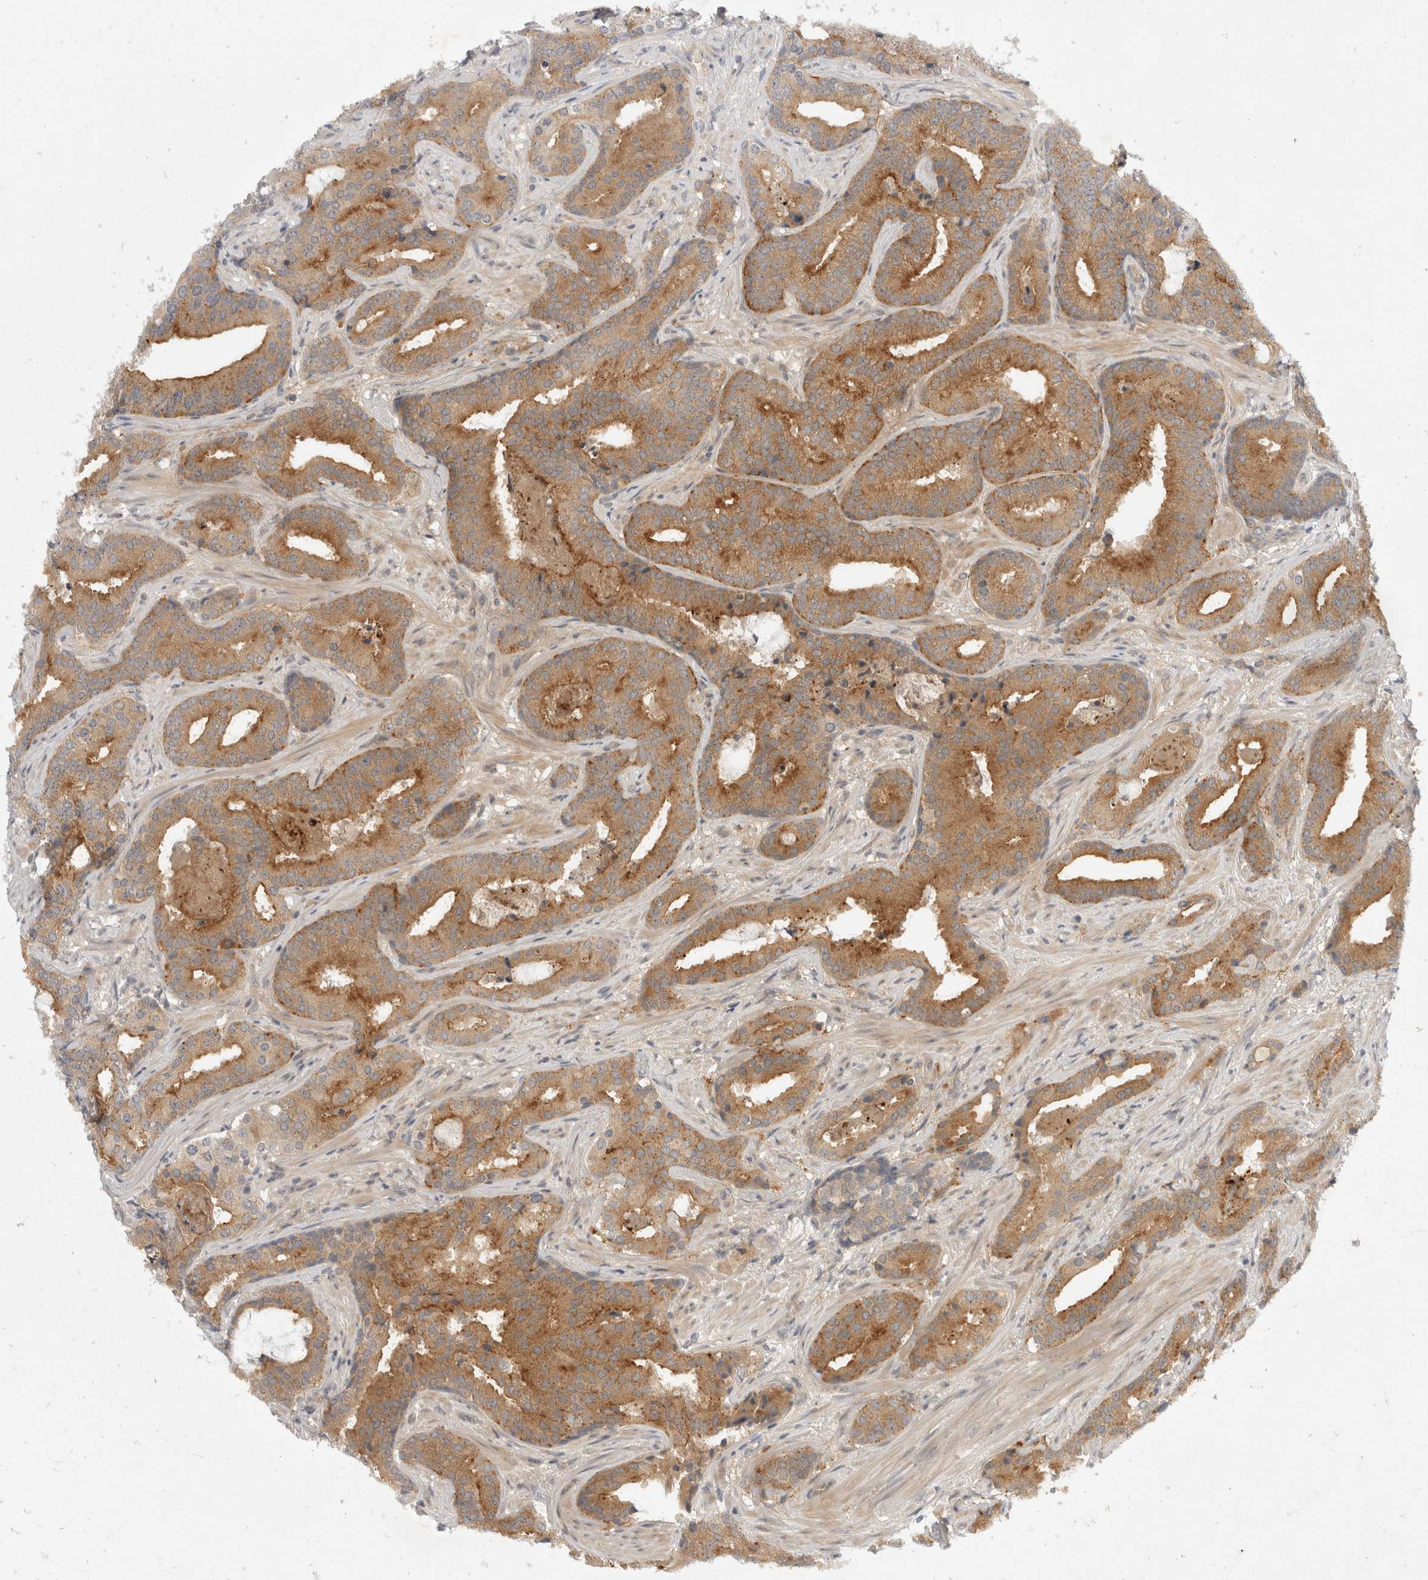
{"staining": {"intensity": "moderate", "quantity": ">75%", "location": "cytoplasmic/membranous"}, "tissue": "prostate cancer", "cell_type": "Tumor cells", "image_type": "cancer", "snomed": [{"axis": "morphology", "description": "Adenocarcinoma, Low grade"}, {"axis": "topography", "description": "Prostate"}], "caption": "Human adenocarcinoma (low-grade) (prostate) stained with a protein marker reveals moderate staining in tumor cells.", "gene": "TOM1L2", "patient": {"sex": "male", "age": 67}}